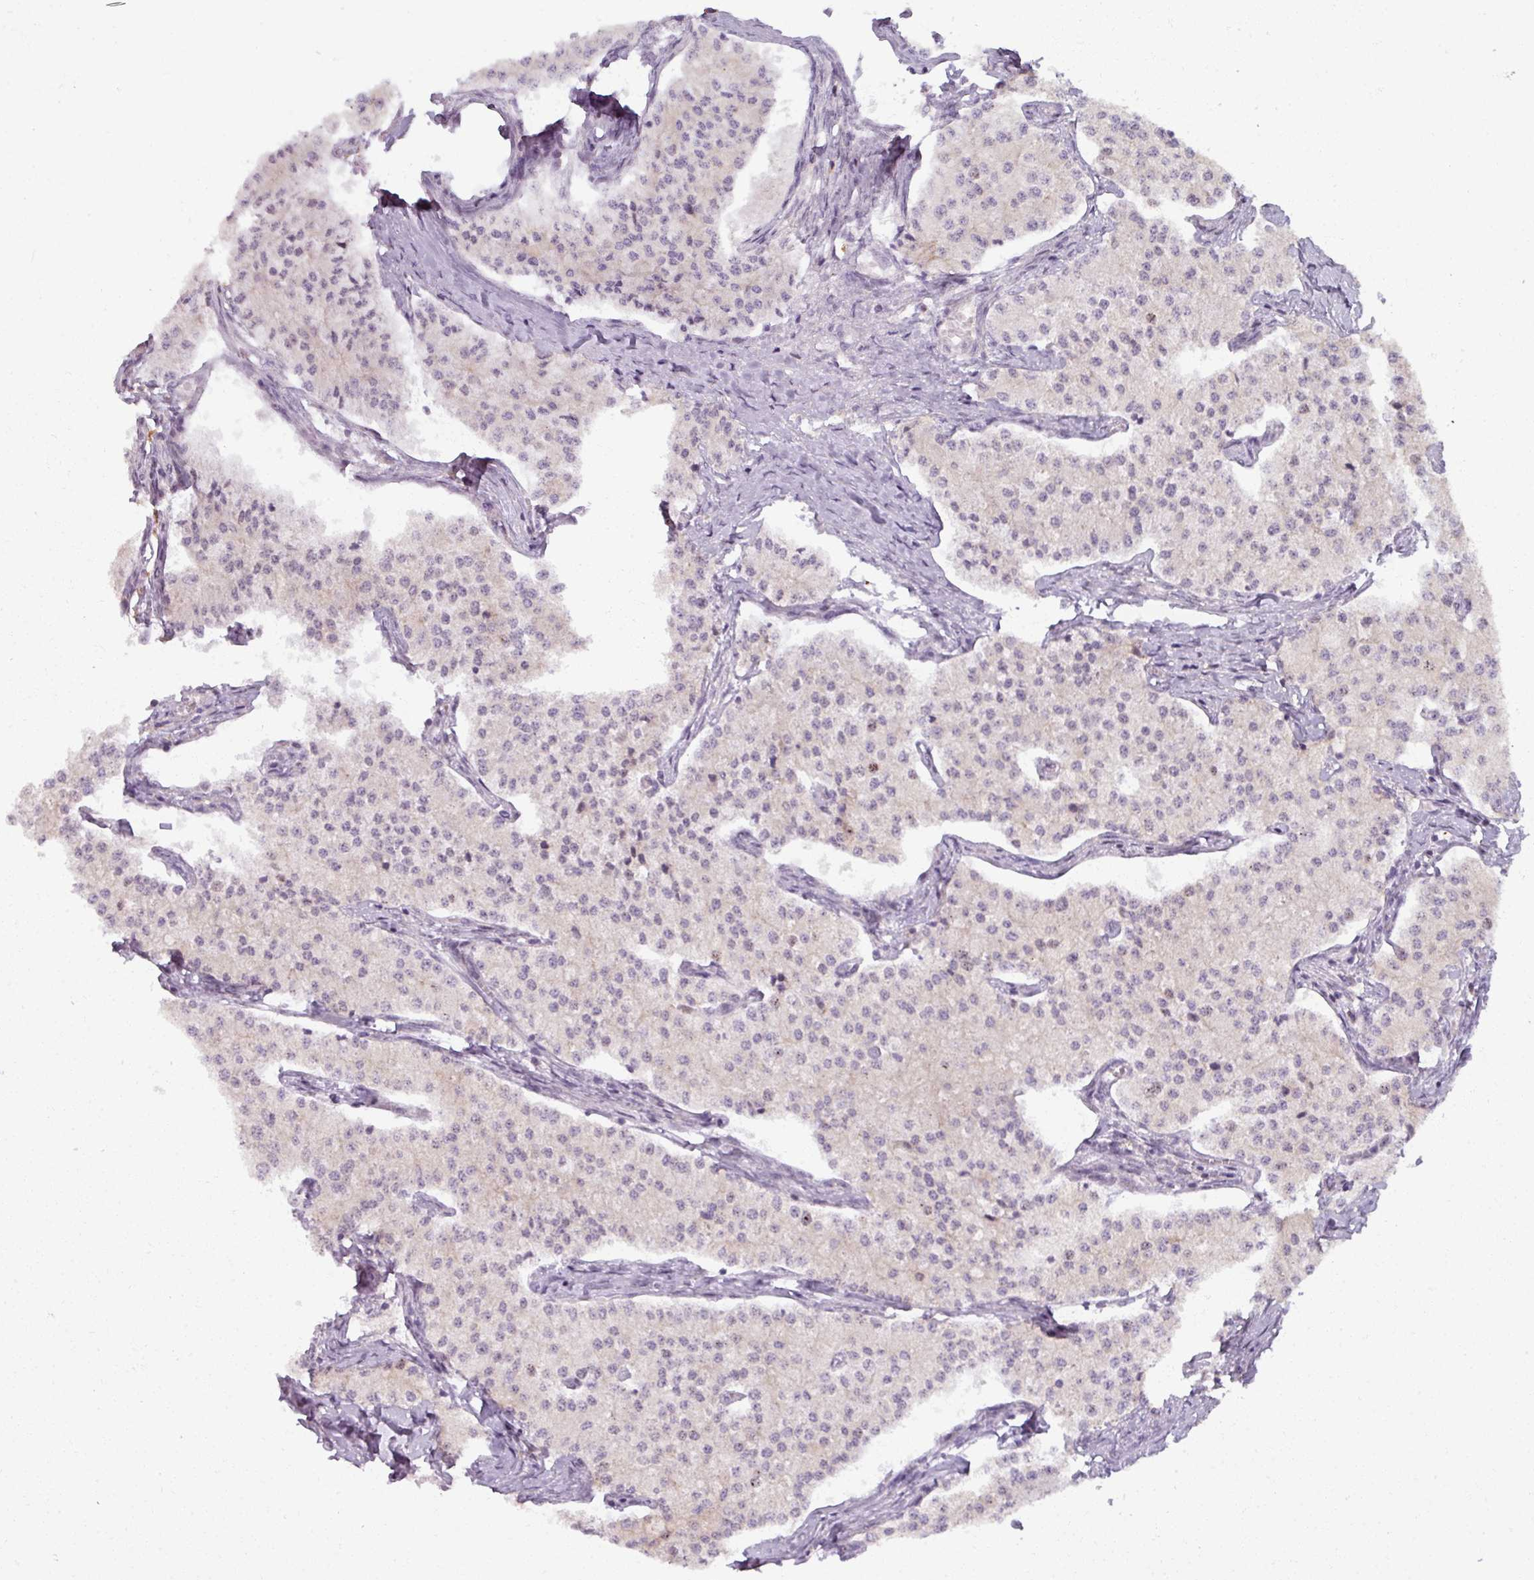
{"staining": {"intensity": "negative", "quantity": "none", "location": "none"}, "tissue": "carcinoid", "cell_type": "Tumor cells", "image_type": "cancer", "snomed": [{"axis": "morphology", "description": "Carcinoid, malignant, NOS"}, {"axis": "topography", "description": "Colon"}], "caption": "The photomicrograph shows no staining of tumor cells in carcinoid (malignant).", "gene": "PNMA6A", "patient": {"sex": "female", "age": 52}}